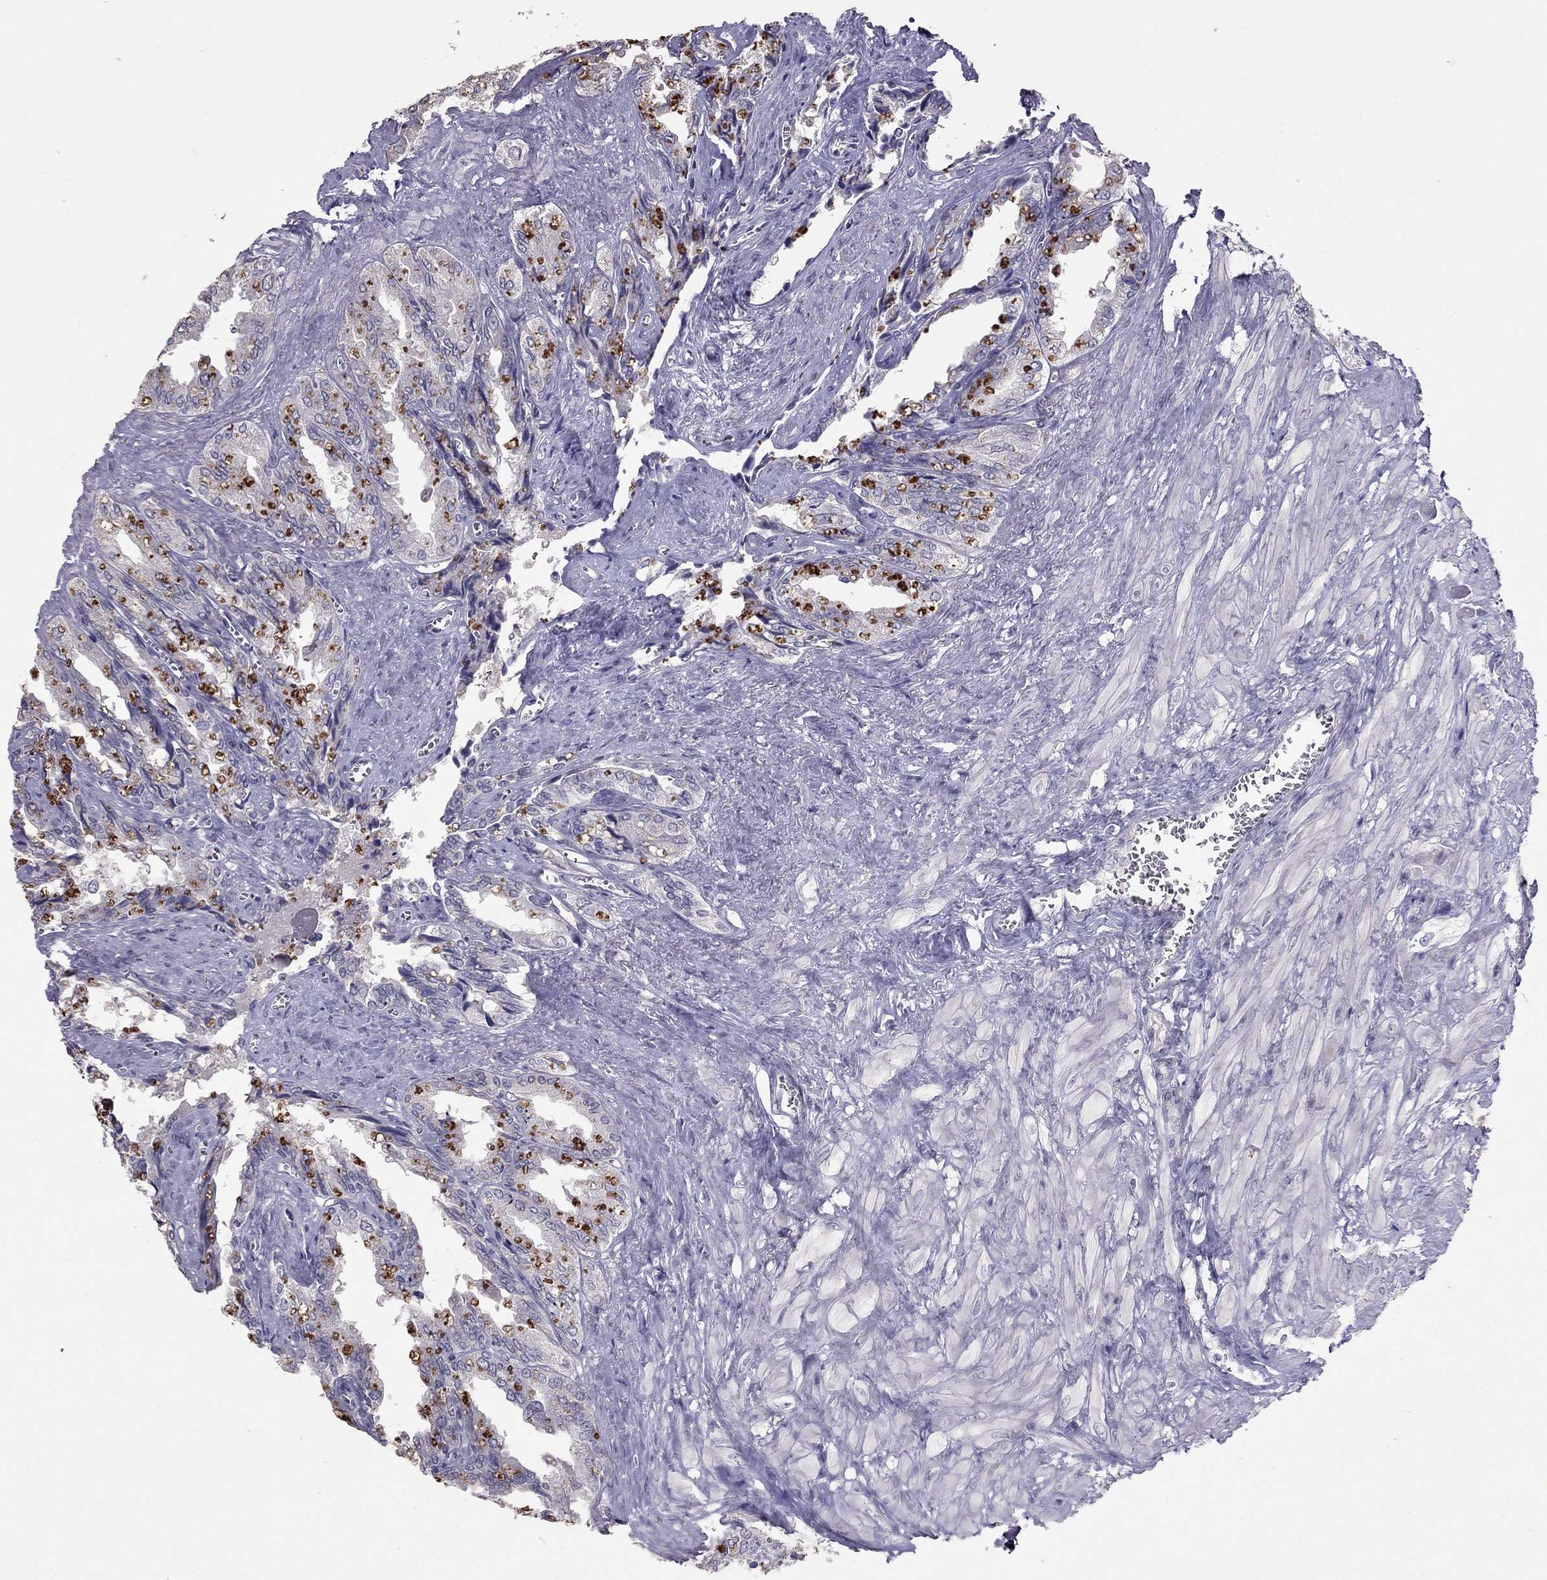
{"staining": {"intensity": "negative", "quantity": "none", "location": "none"}, "tissue": "seminal vesicle", "cell_type": "Glandular cells", "image_type": "normal", "snomed": [{"axis": "morphology", "description": "Normal tissue, NOS"}, {"axis": "topography", "description": "Seminal veicle"}], "caption": "Photomicrograph shows no significant protein expression in glandular cells of normal seminal vesicle.", "gene": "RFLNB", "patient": {"sex": "male", "age": 67}}